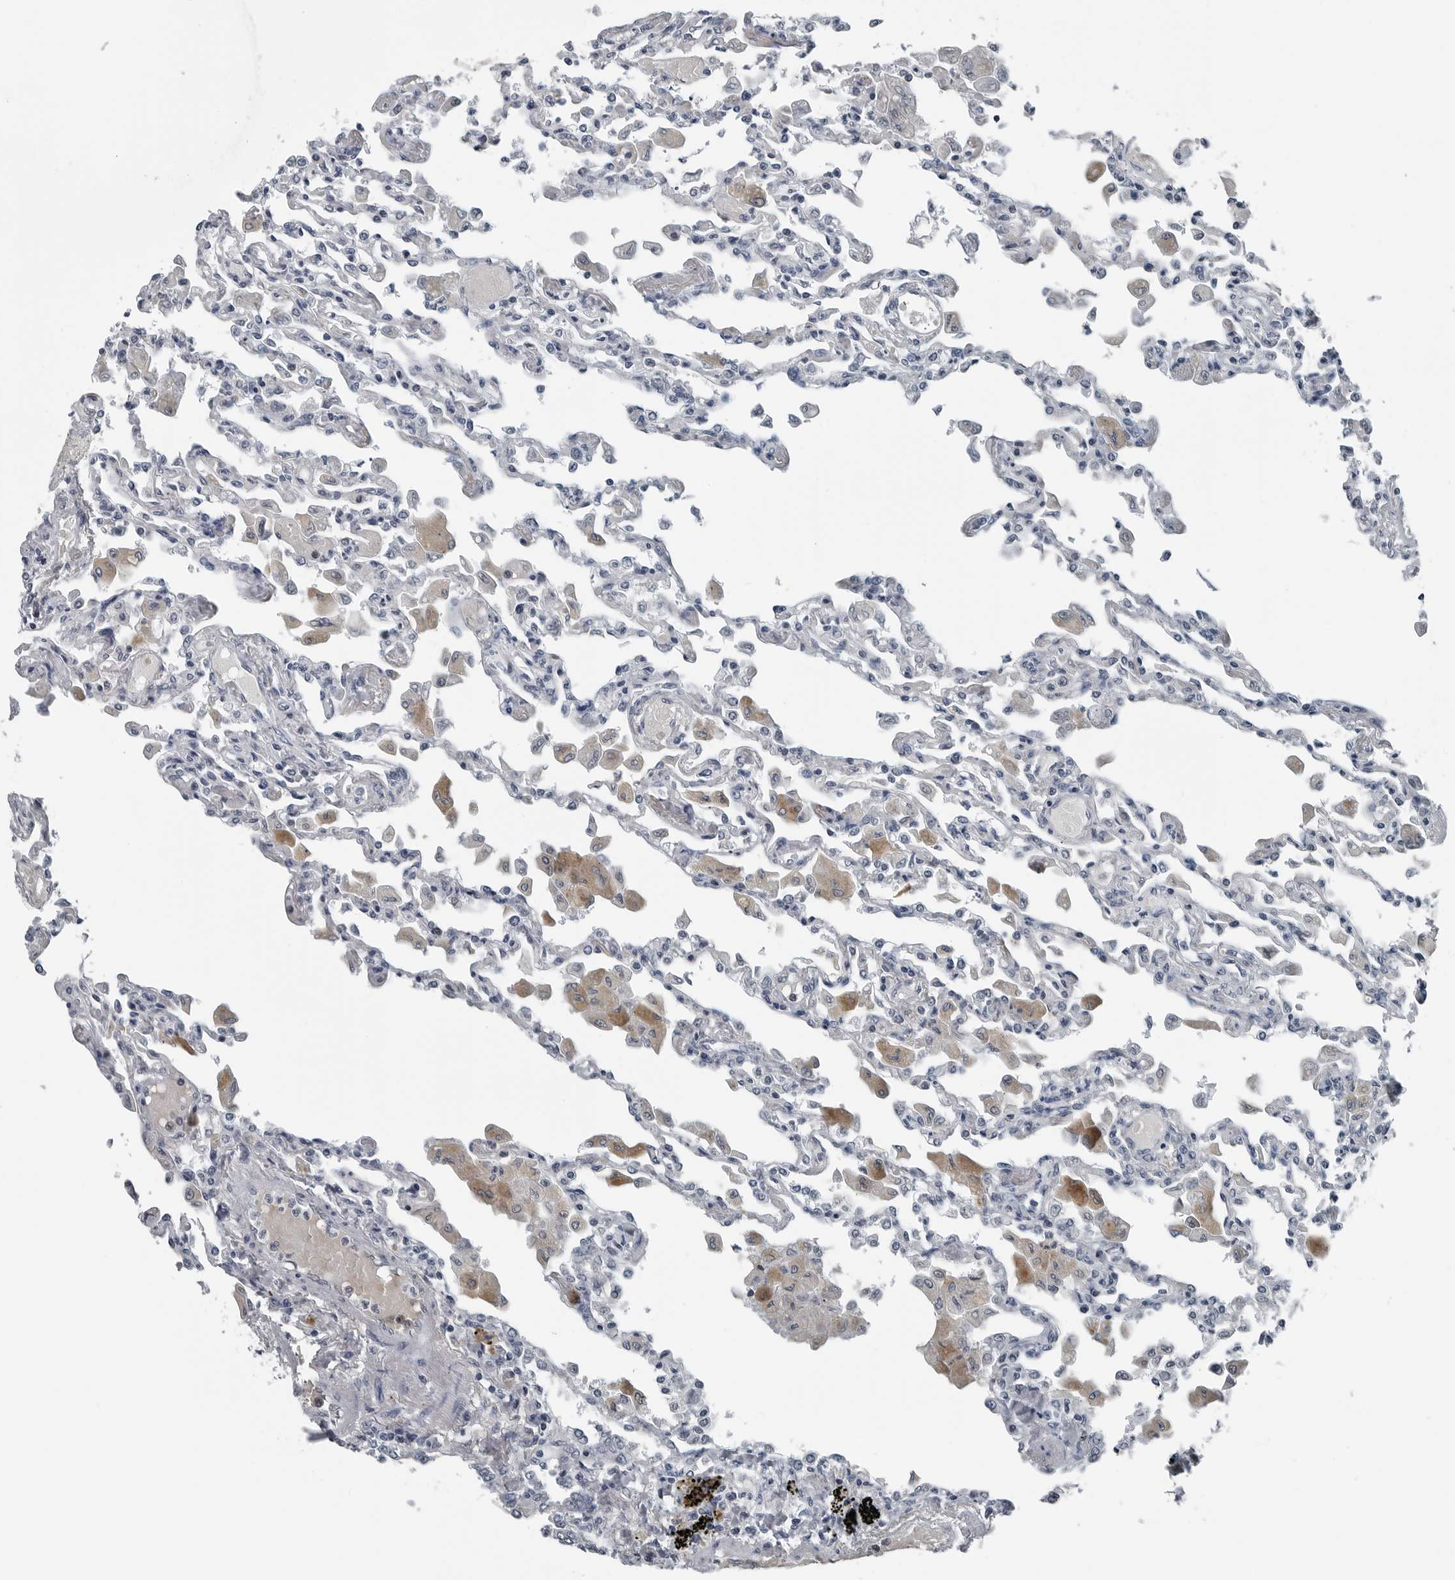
{"staining": {"intensity": "negative", "quantity": "none", "location": "none"}, "tissue": "lung", "cell_type": "Alveolar cells", "image_type": "normal", "snomed": [{"axis": "morphology", "description": "Normal tissue, NOS"}, {"axis": "topography", "description": "Bronchus"}, {"axis": "topography", "description": "Lung"}], "caption": "This is an IHC histopathology image of benign human lung. There is no staining in alveolar cells.", "gene": "SPINK1", "patient": {"sex": "female", "age": 49}}